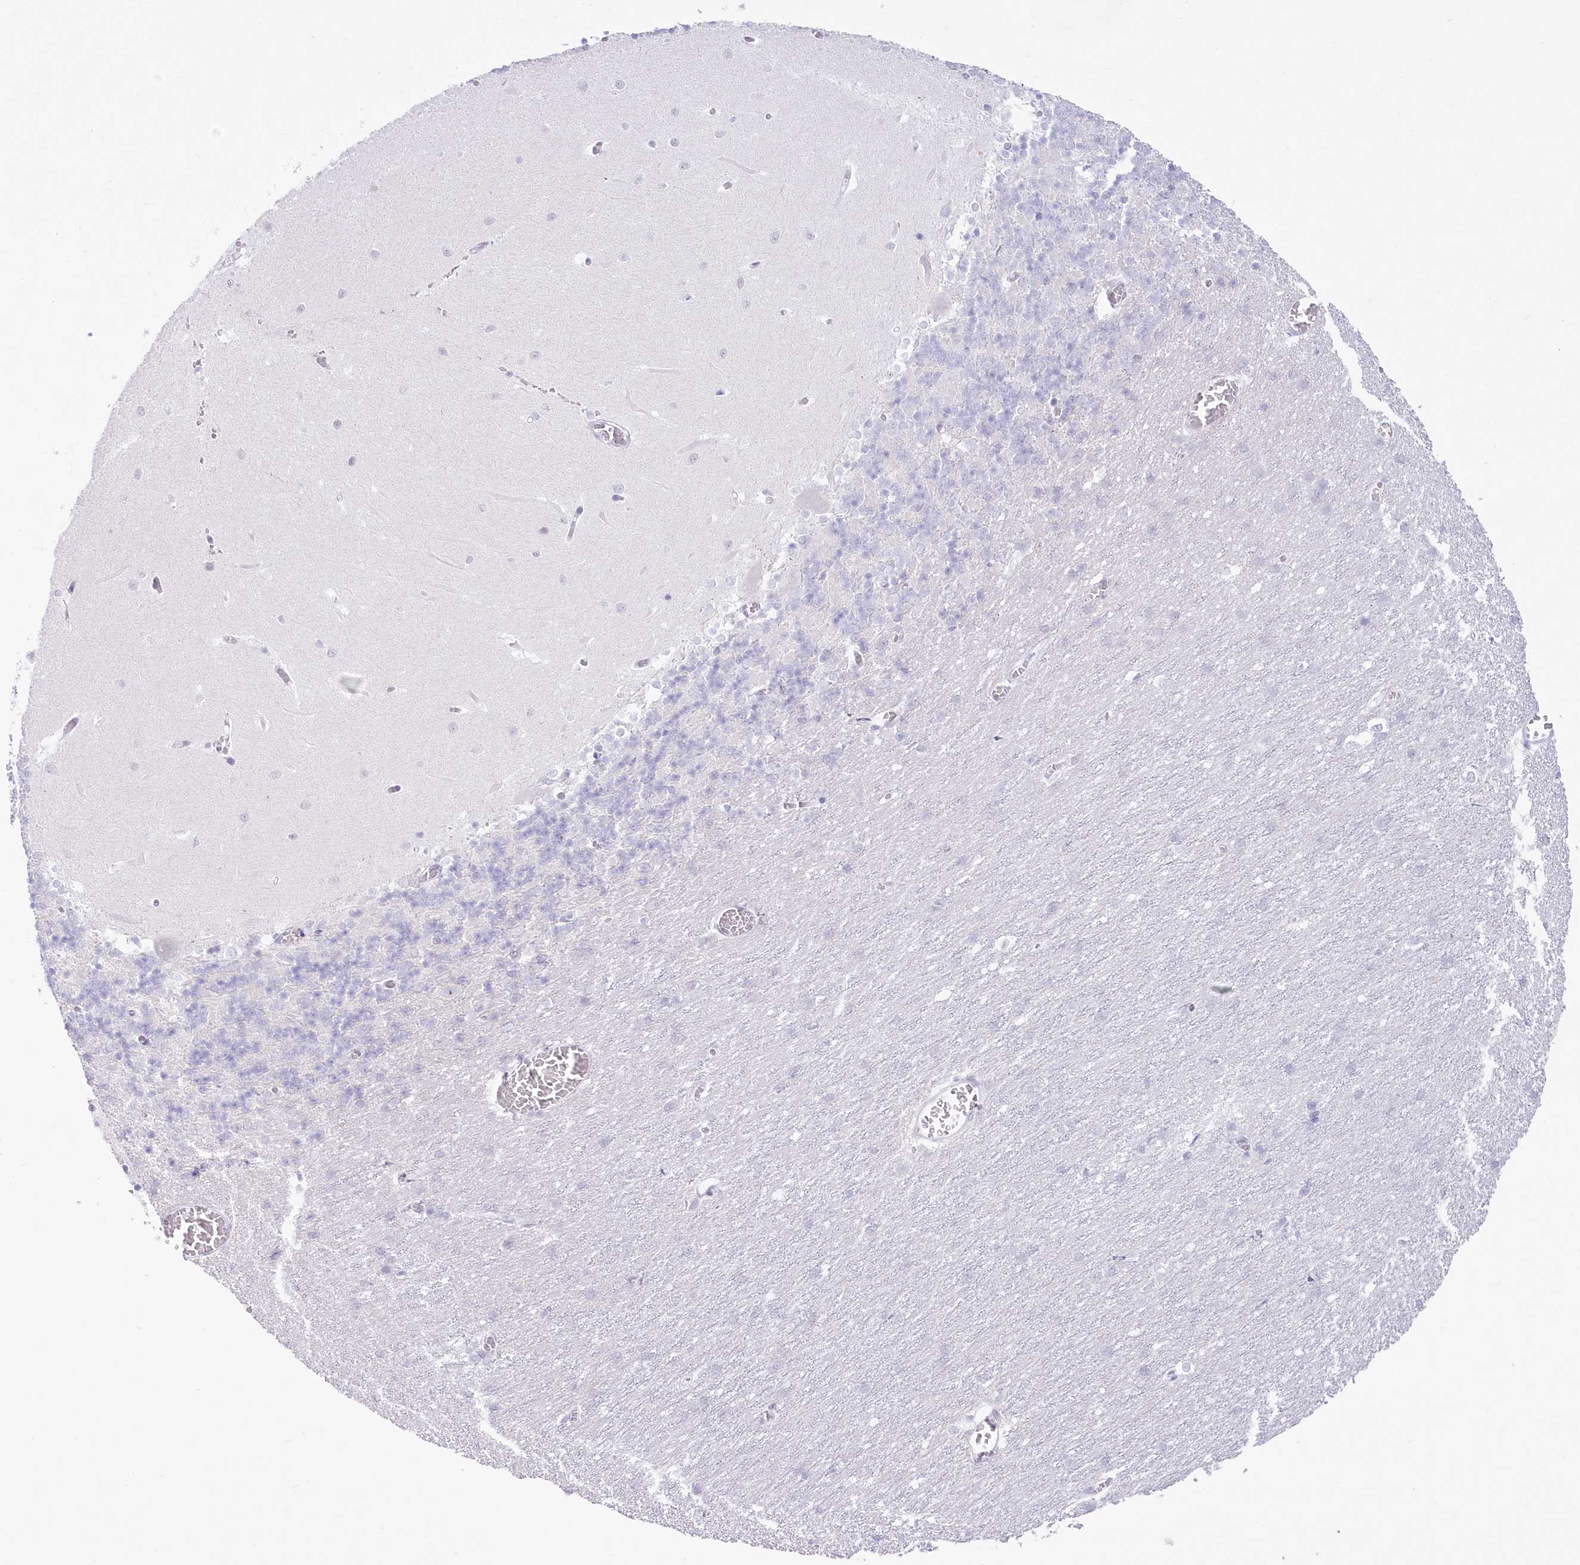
{"staining": {"intensity": "negative", "quantity": "none", "location": "none"}, "tissue": "cerebellum", "cell_type": "Cells in granular layer", "image_type": "normal", "snomed": [{"axis": "morphology", "description": "Normal tissue, NOS"}, {"axis": "topography", "description": "Cerebellum"}], "caption": "Immunohistochemistry image of normal cerebellum: cerebellum stained with DAB (3,3'-diaminobenzidine) demonstrates no significant protein positivity in cells in granular layer.", "gene": "ZNF843", "patient": {"sex": "male", "age": 37}}